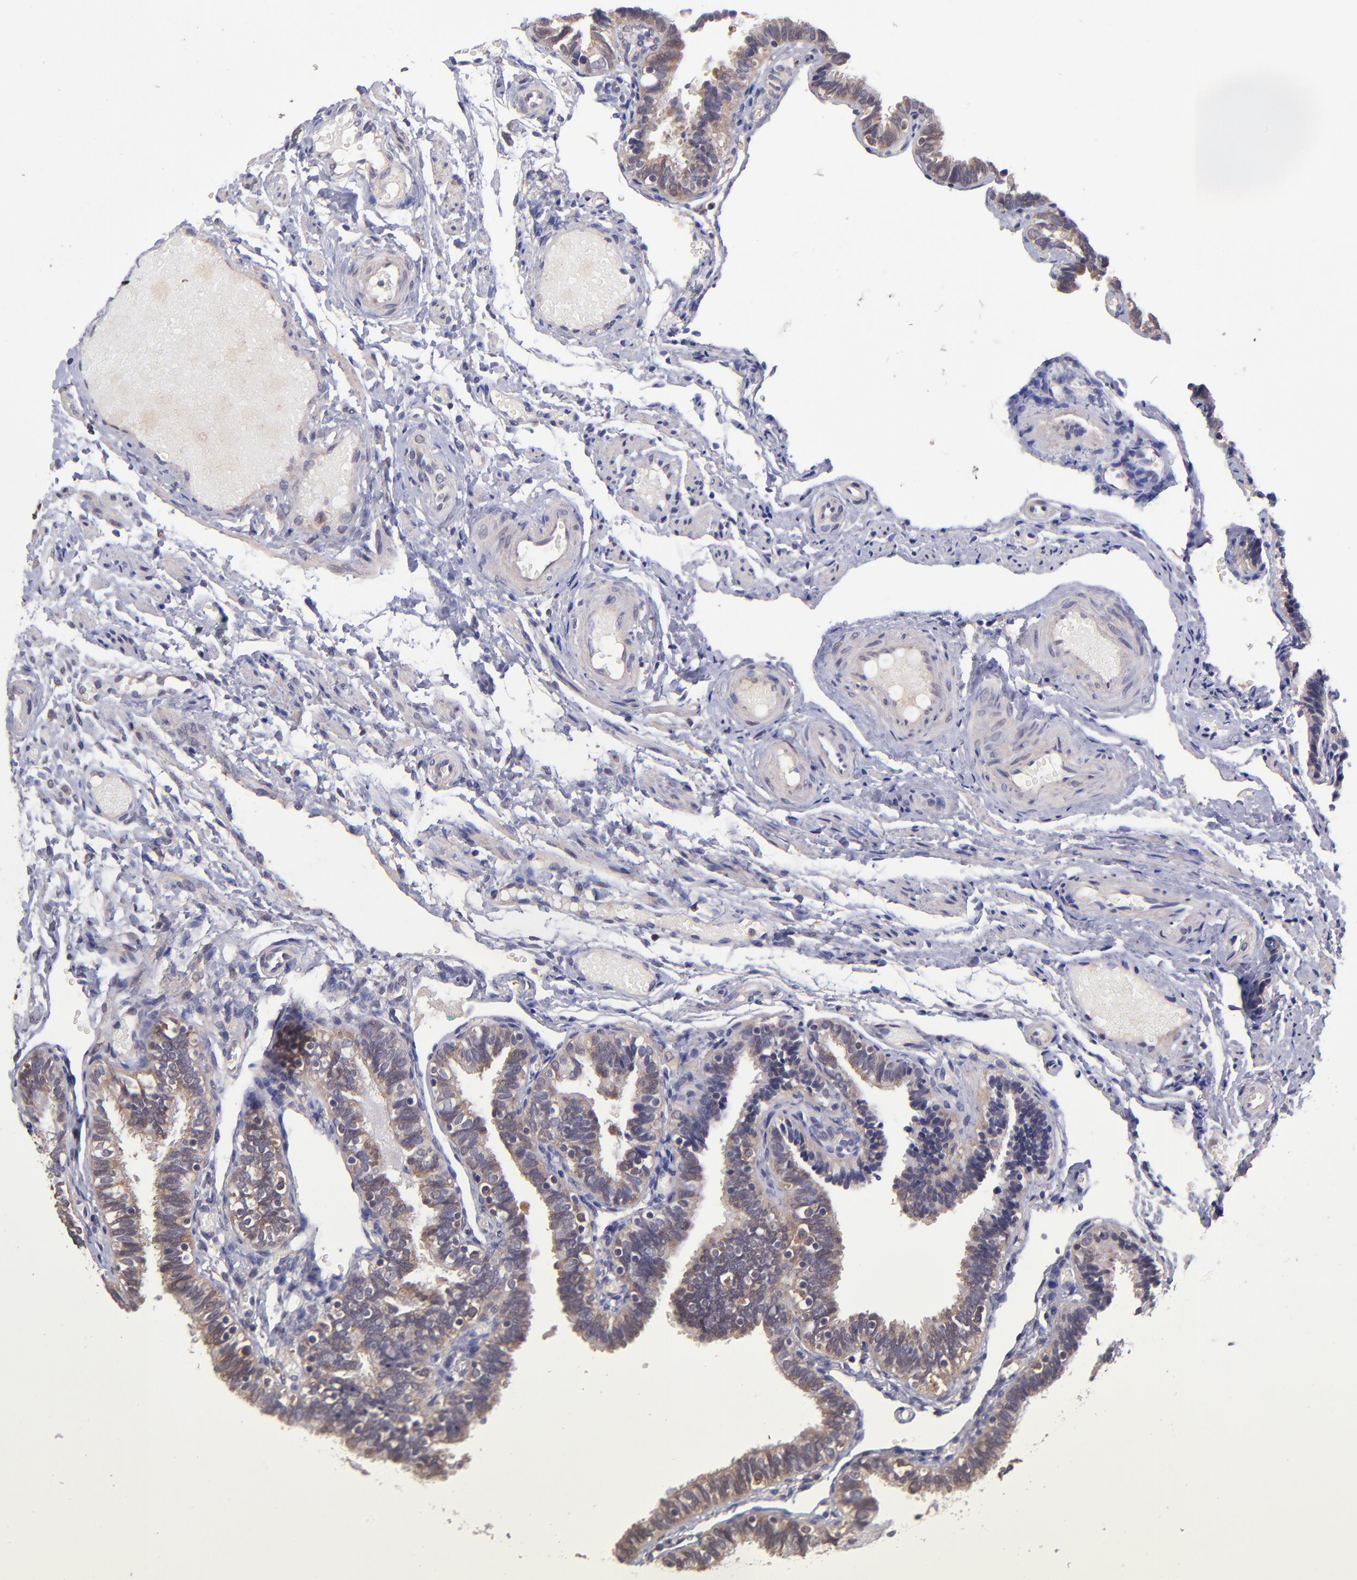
{"staining": {"intensity": "moderate", "quantity": ">75%", "location": "cytoplasmic/membranous"}, "tissue": "fallopian tube", "cell_type": "Glandular cells", "image_type": "normal", "snomed": [{"axis": "morphology", "description": "Normal tissue, NOS"}, {"axis": "topography", "description": "Fallopian tube"}], "caption": "Glandular cells demonstrate medium levels of moderate cytoplasmic/membranous expression in approximately >75% of cells in benign fallopian tube.", "gene": "NSF", "patient": {"sex": "female", "age": 46}}